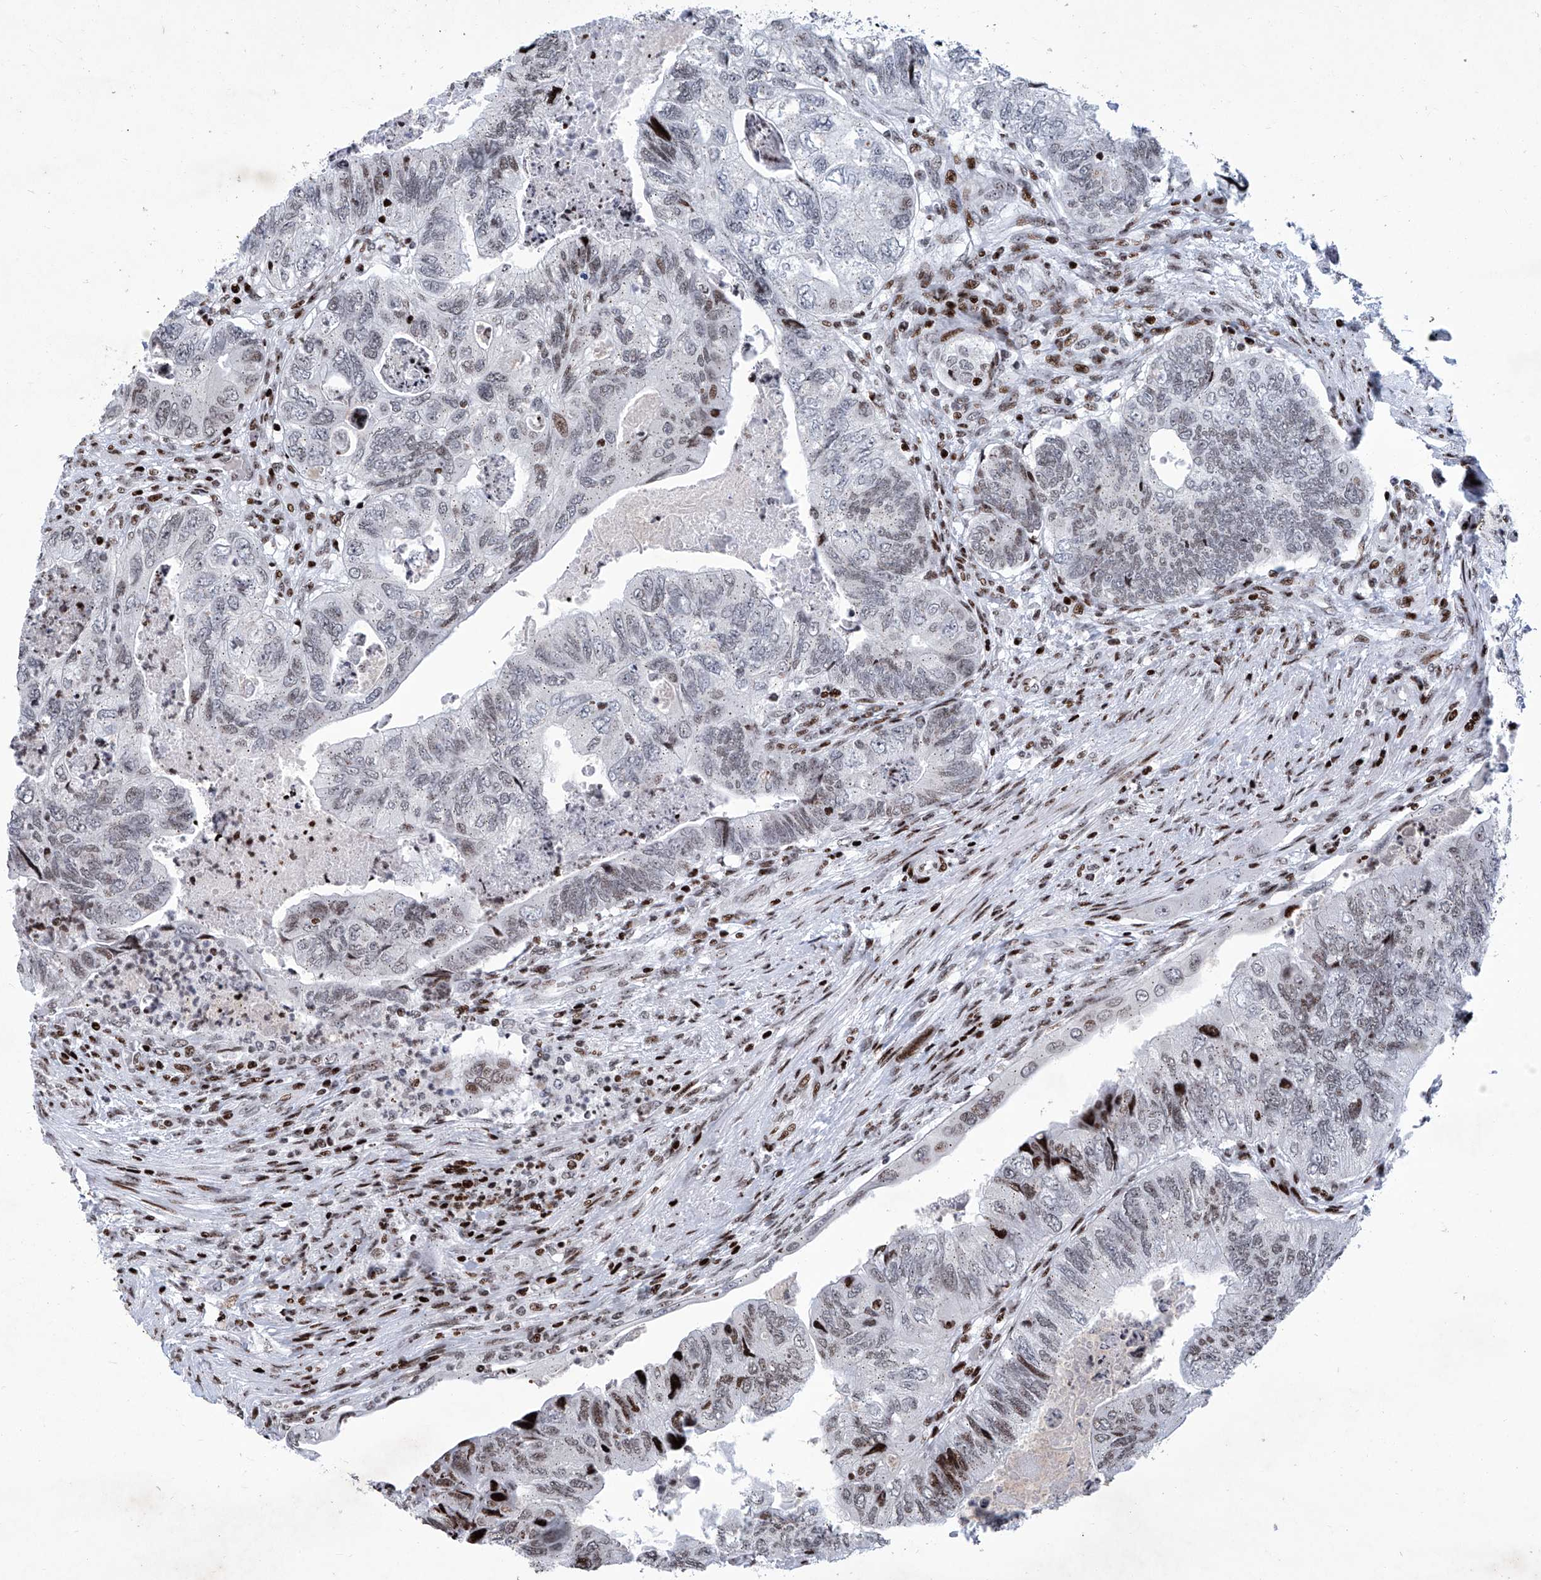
{"staining": {"intensity": "moderate", "quantity": "<25%", "location": "nuclear"}, "tissue": "colorectal cancer", "cell_type": "Tumor cells", "image_type": "cancer", "snomed": [{"axis": "morphology", "description": "Adenocarcinoma, NOS"}, {"axis": "topography", "description": "Rectum"}], "caption": "The histopathology image exhibits immunohistochemical staining of colorectal cancer. There is moderate nuclear expression is identified in approximately <25% of tumor cells. The protein of interest is shown in brown color, while the nuclei are stained blue.", "gene": "HEY2", "patient": {"sex": "male", "age": 63}}